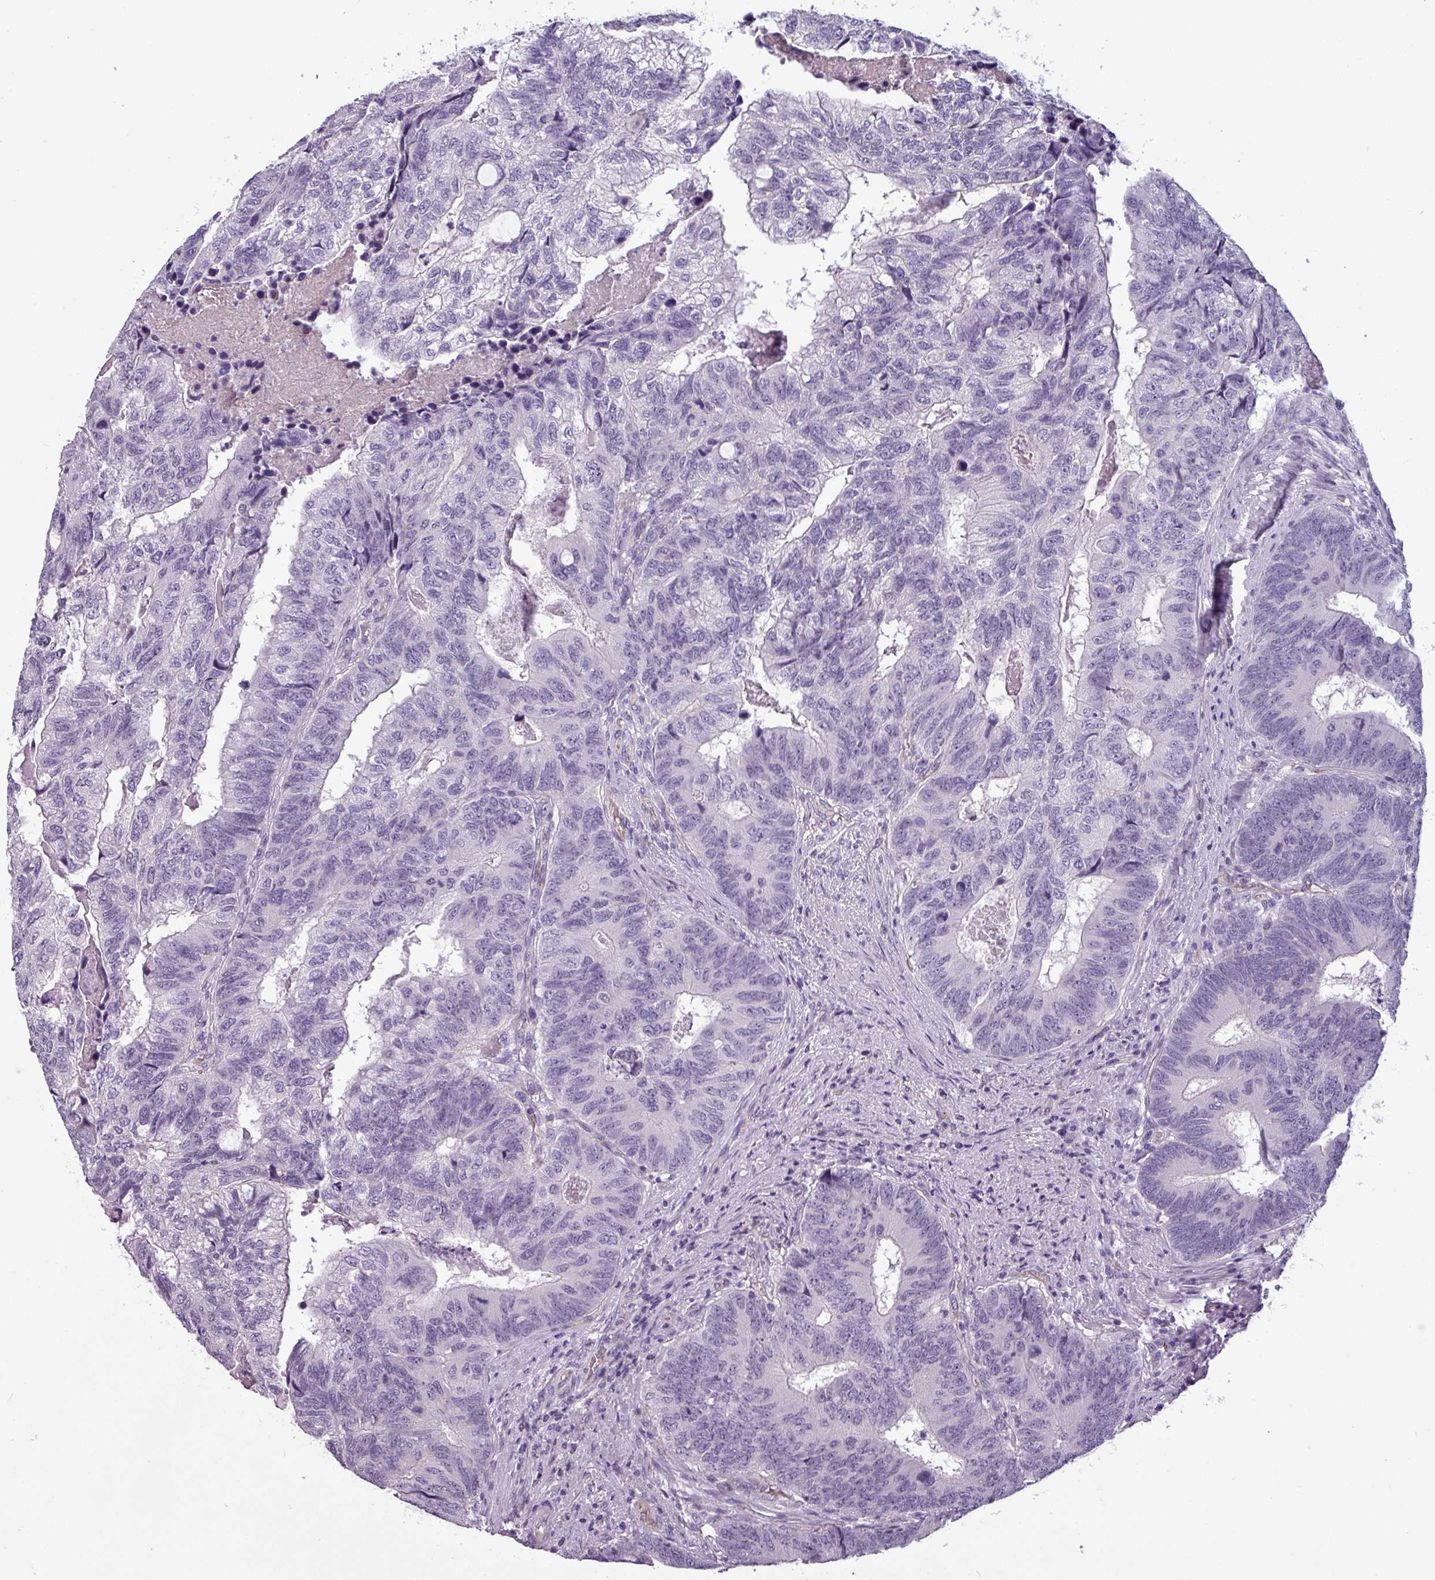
{"staining": {"intensity": "negative", "quantity": "none", "location": "none"}, "tissue": "colorectal cancer", "cell_type": "Tumor cells", "image_type": "cancer", "snomed": [{"axis": "morphology", "description": "Adenocarcinoma, NOS"}, {"axis": "topography", "description": "Colon"}], "caption": "Tumor cells are negative for brown protein staining in colorectal adenocarcinoma. (Stains: DAB (3,3'-diaminobenzidine) IHC with hematoxylin counter stain, Microscopy: brightfield microscopy at high magnification).", "gene": "AREL1", "patient": {"sex": "female", "age": 67}}